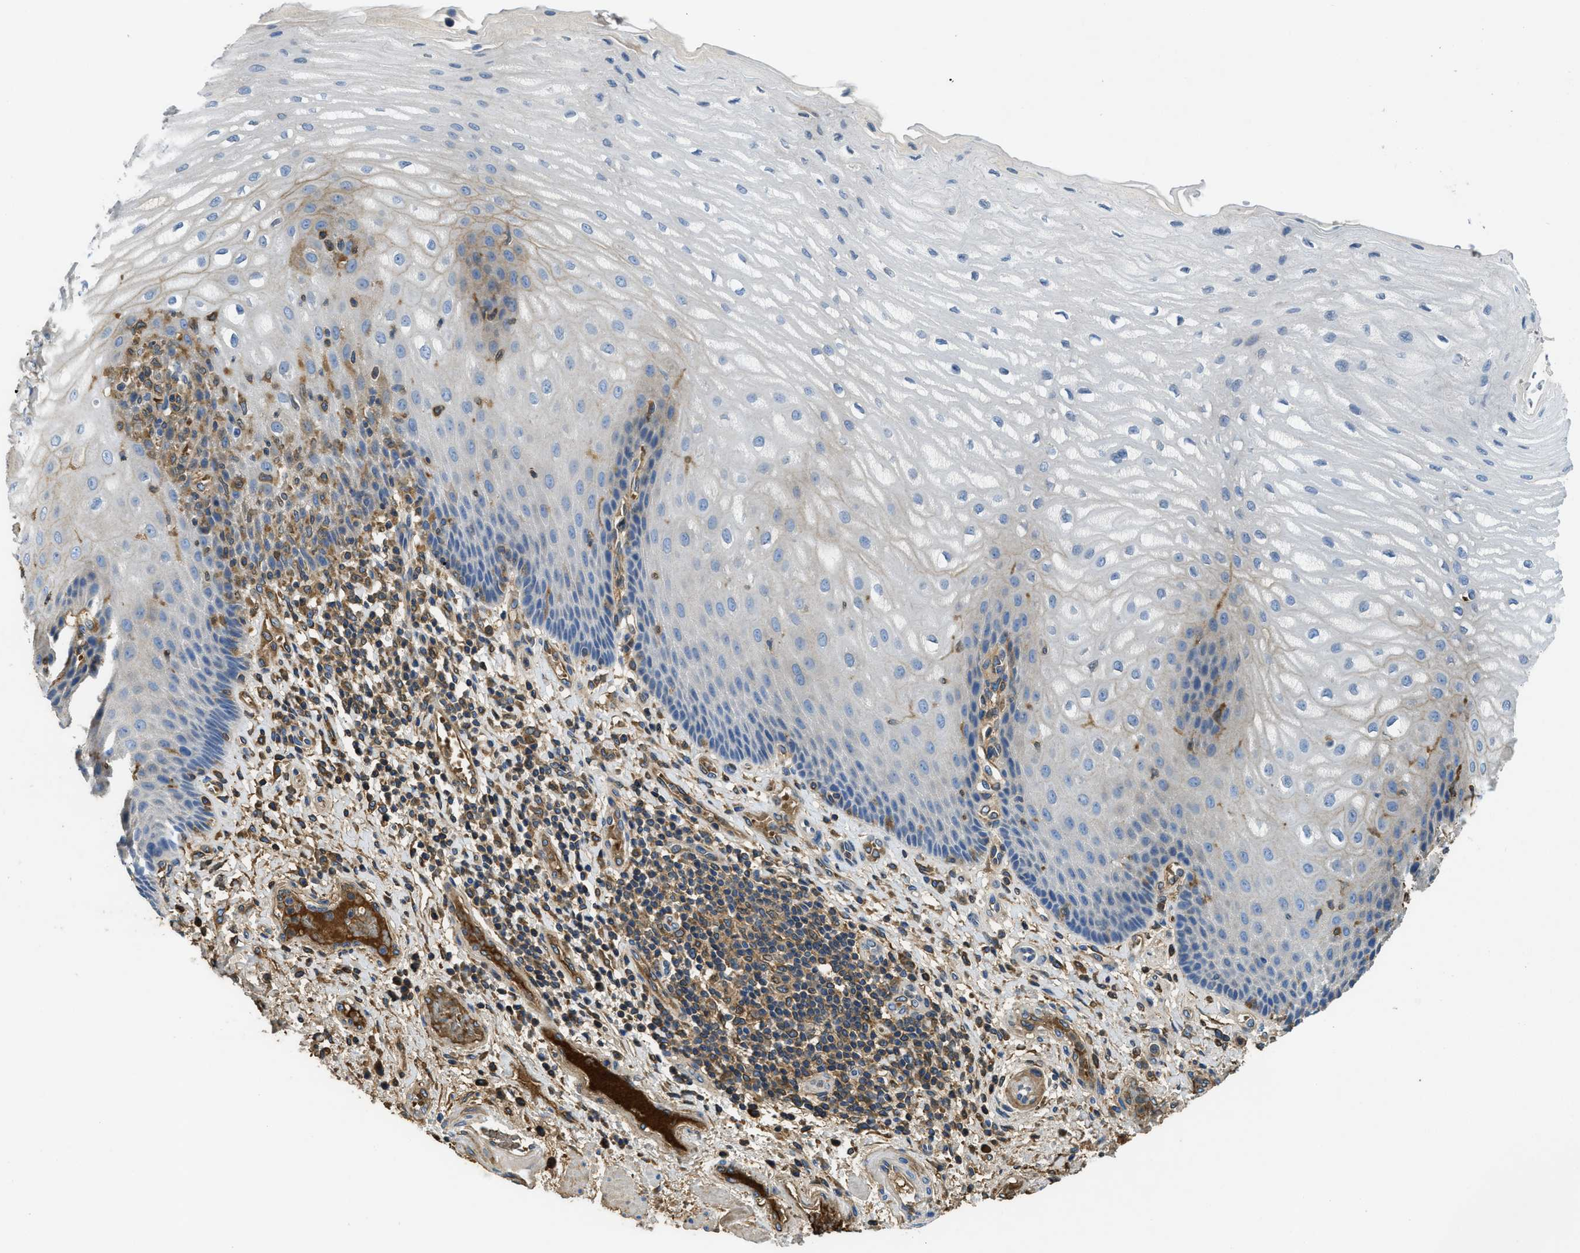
{"staining": {"intensity": "weak", "quantity": "<25%", "location": "cytoplasmic/membranous"}, "tissue": "esophagus", "cell_type": "Squamous epithelial cells", "image_type": "normal", "snomed": [{"axis": "morphology", "description": "Normal tissue, NOS"}, {"axis": "topography", "description": "Esophagus"}], "caption": "IHC image of normal esophagus: esophagus stained with DAB (3,3'-diaminobenzidine) shows no significant protein positivity in squamous epithelial cells.", "gene": "MPDU1", "patient": {"sex": "male", "age": 54}}